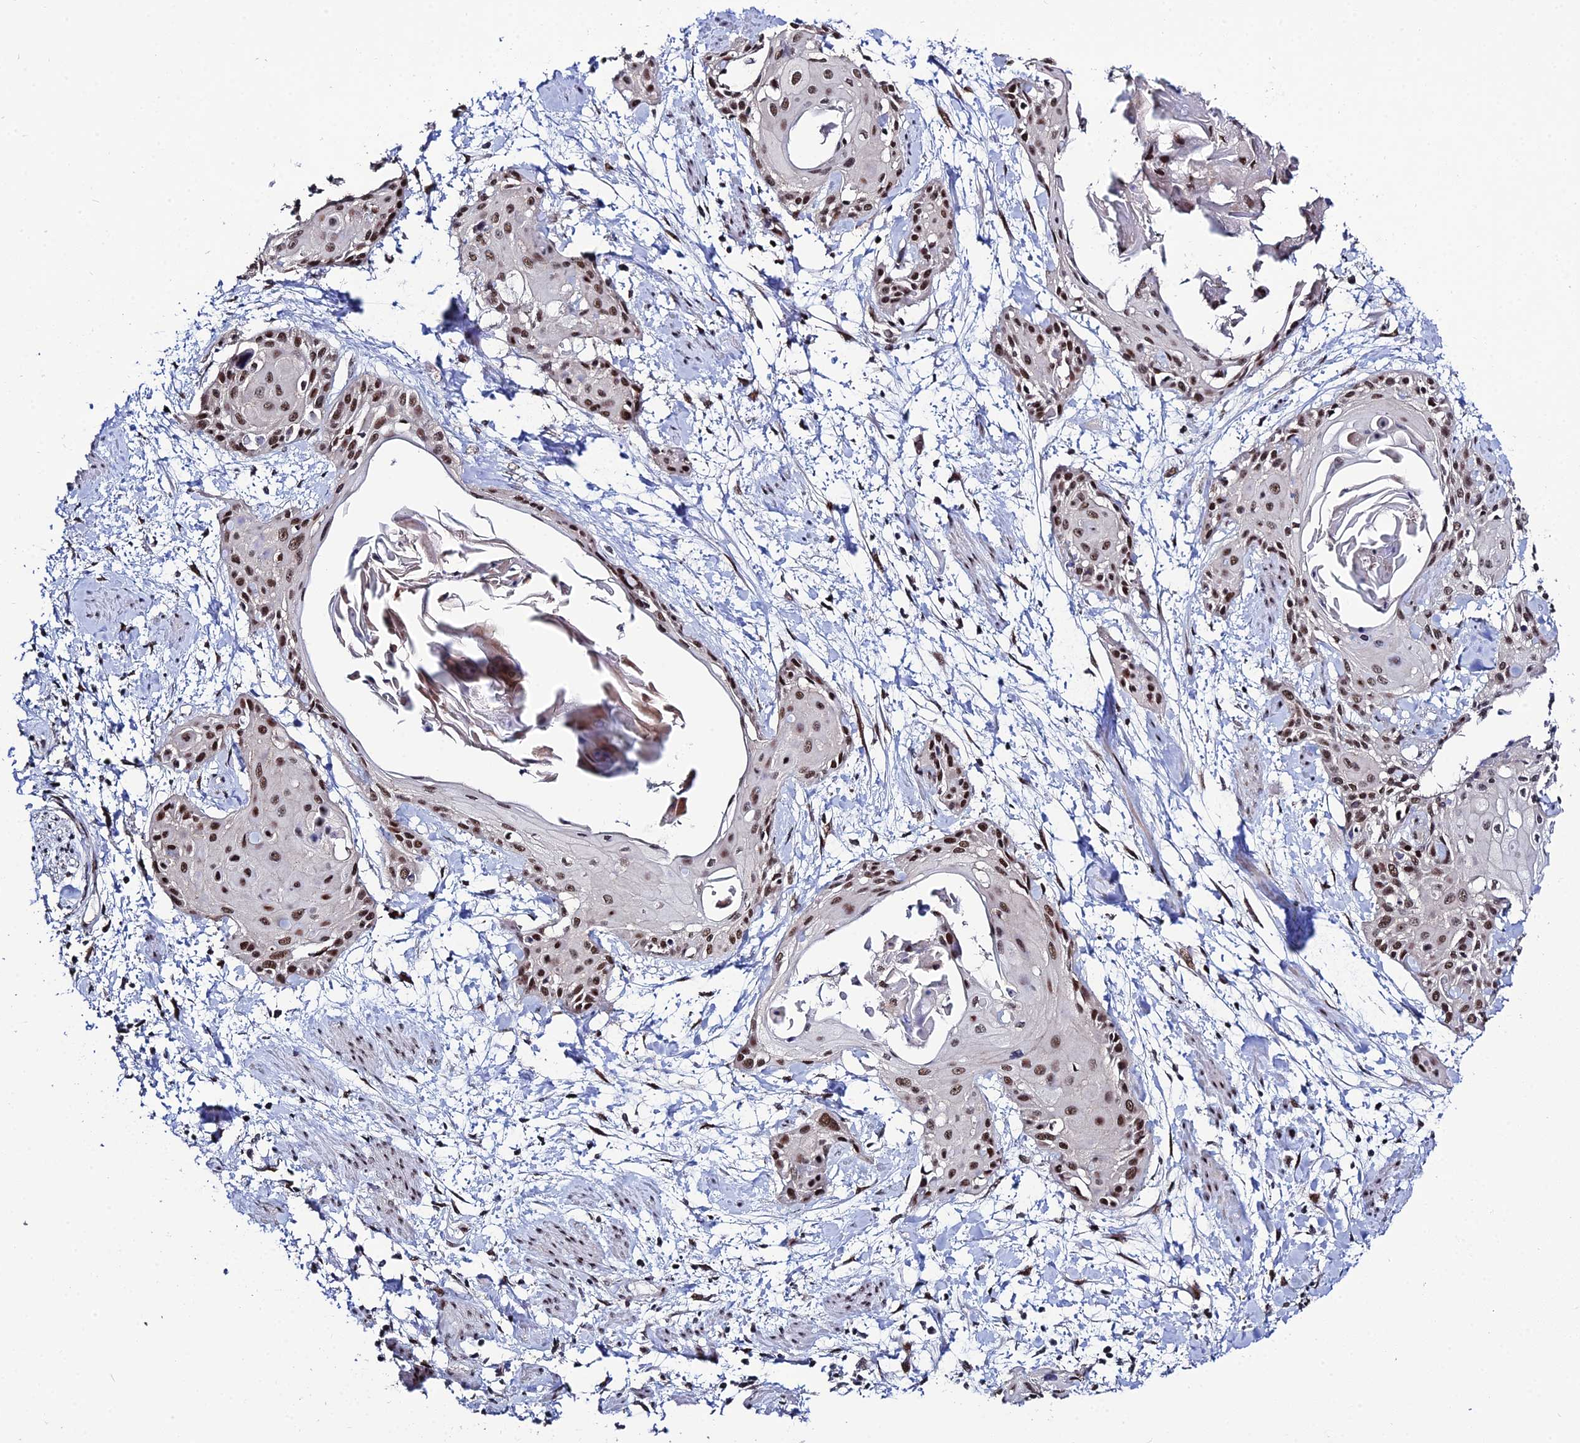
{"staining": {"intensity": "moderate", "quantity": ">75%", "location": "nuclear"}, "tissue": "cervical cancer", "cell_type": "Tumor cells", "image_type": "cancer", "snomed": [{"axis": "morphology", "description": "Squamous cell carcinoma, NOS"}, {"axis": "topography", "description": "Cervix"}], "caption": "Immunohistochemical staining of cervical squamous cell carcinoma shows medium levels of moderate nuclear expression in approximately >75% of tumor cells. Using DAB (3,3'-diaminobenzidine) (brown) and hematoxylin (blue) stains, captured at high magnification using brightfield microscopy.", "gene": "SYT15", "patient": {"sex": "female", "age": 57}}